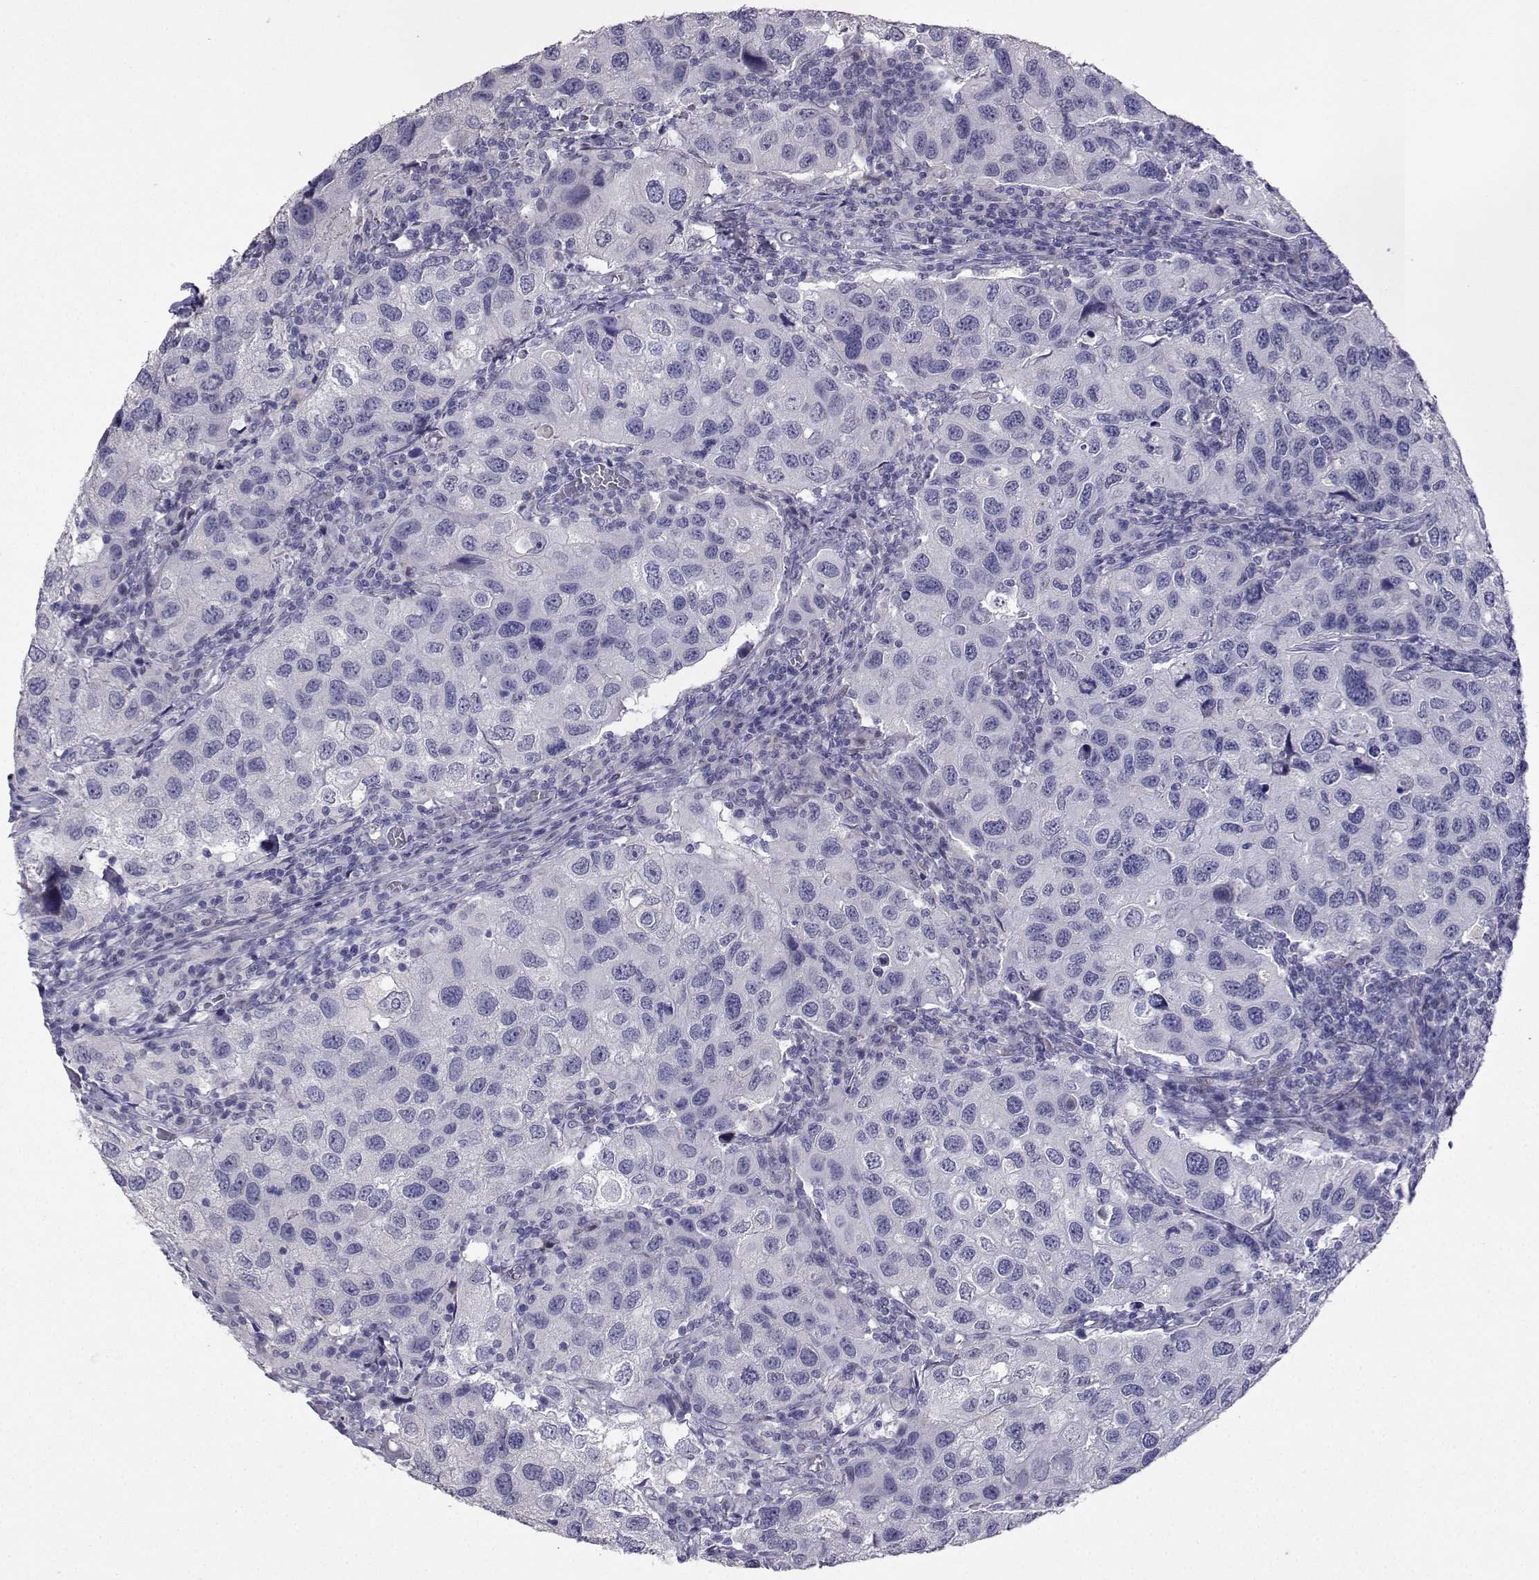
{"staining": {"intensity": "negative", "quantity": "none", "location": "none"}, "tissue": "urothelial cancer", "cell_type": "Tumor cells", "image_type": "cancer", "snomed": [{"axis": "morphology", "description": "Urothelial carcinoma, High grade"}, {"axis": "topography", "description": "Urinary bladder"}], "caption": "Histopathology image shows no significant protein positivity in tumor cells of urothelial carcinoma (high-grade).", "gene": "CARTPT", "patient": {"sex": "male", "age": 79}}